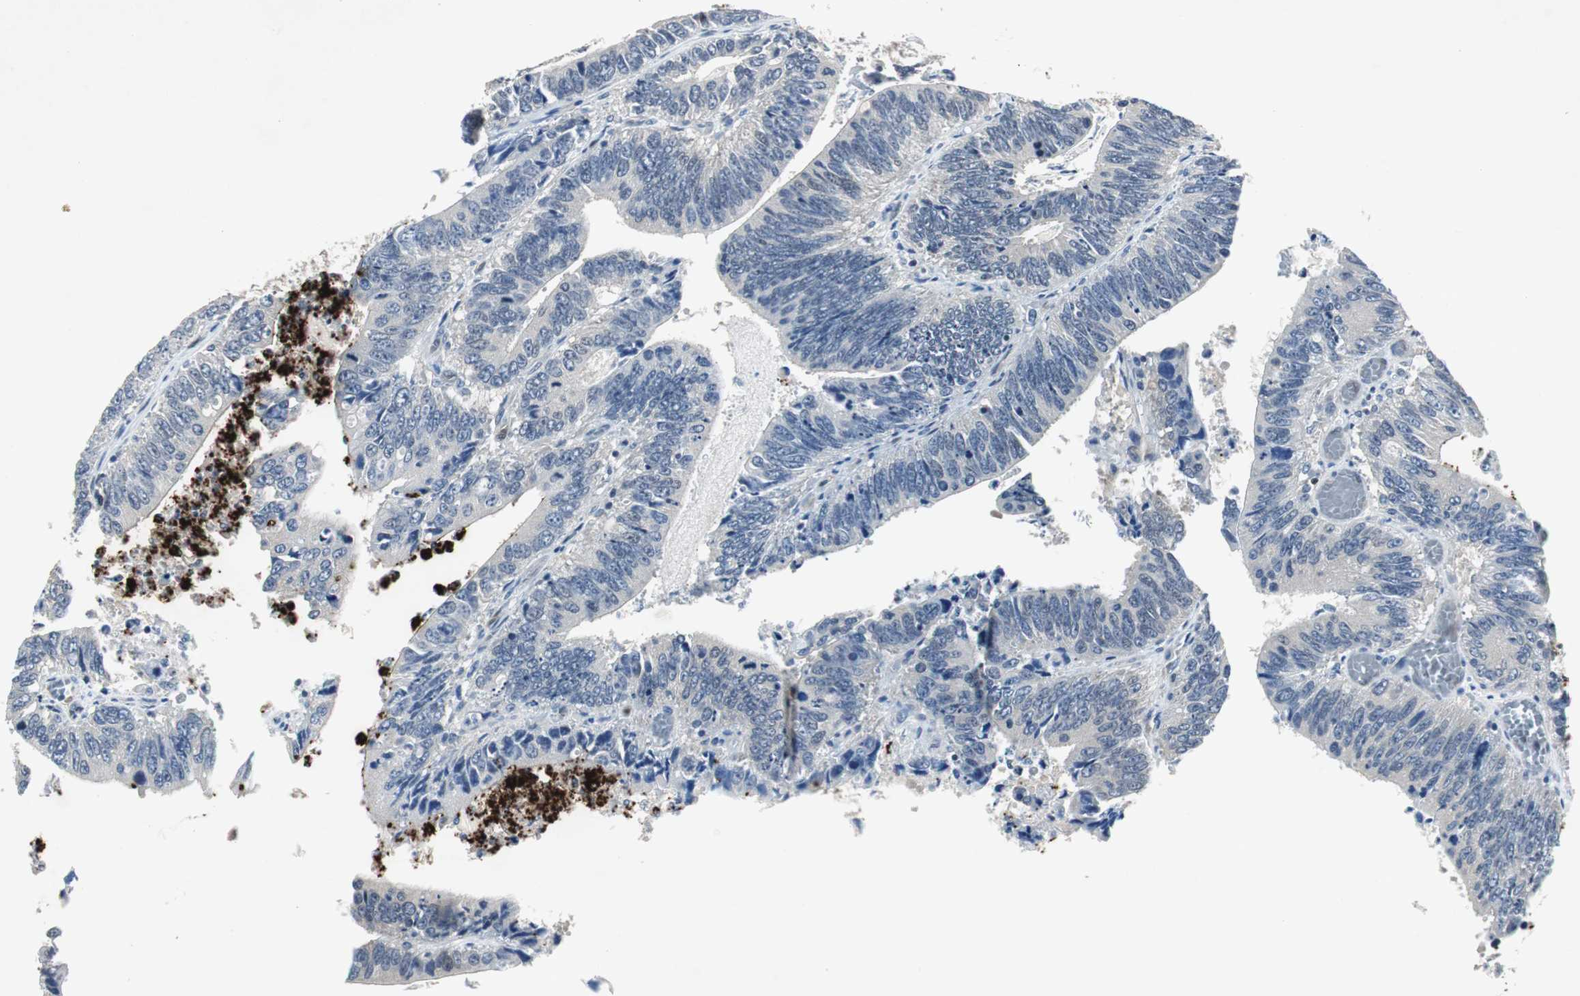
{"staining": {"intensity": "negative", "quantity": "none", "location": "none"}, "tissue": "colorectal cancer", "cell_type": "Tumor cells", "image_type": "cancer", "snomed": [{"axis": "morphology", "description": "Adenocarcinoma, NOS"}, {"axis": "topography", "description": "Colon"}], "caption": "This image is of colorectal cancer (adenocarcinoma) stained with IHC to label a protein in brown with the nuclei are counter-stained blue. There is no positivity in tumor cells. (Brightfield microscopy of DAB IHC at high magnification).", "gene": "SMAD1", "patient": {"sex": "male", "age": 72}}